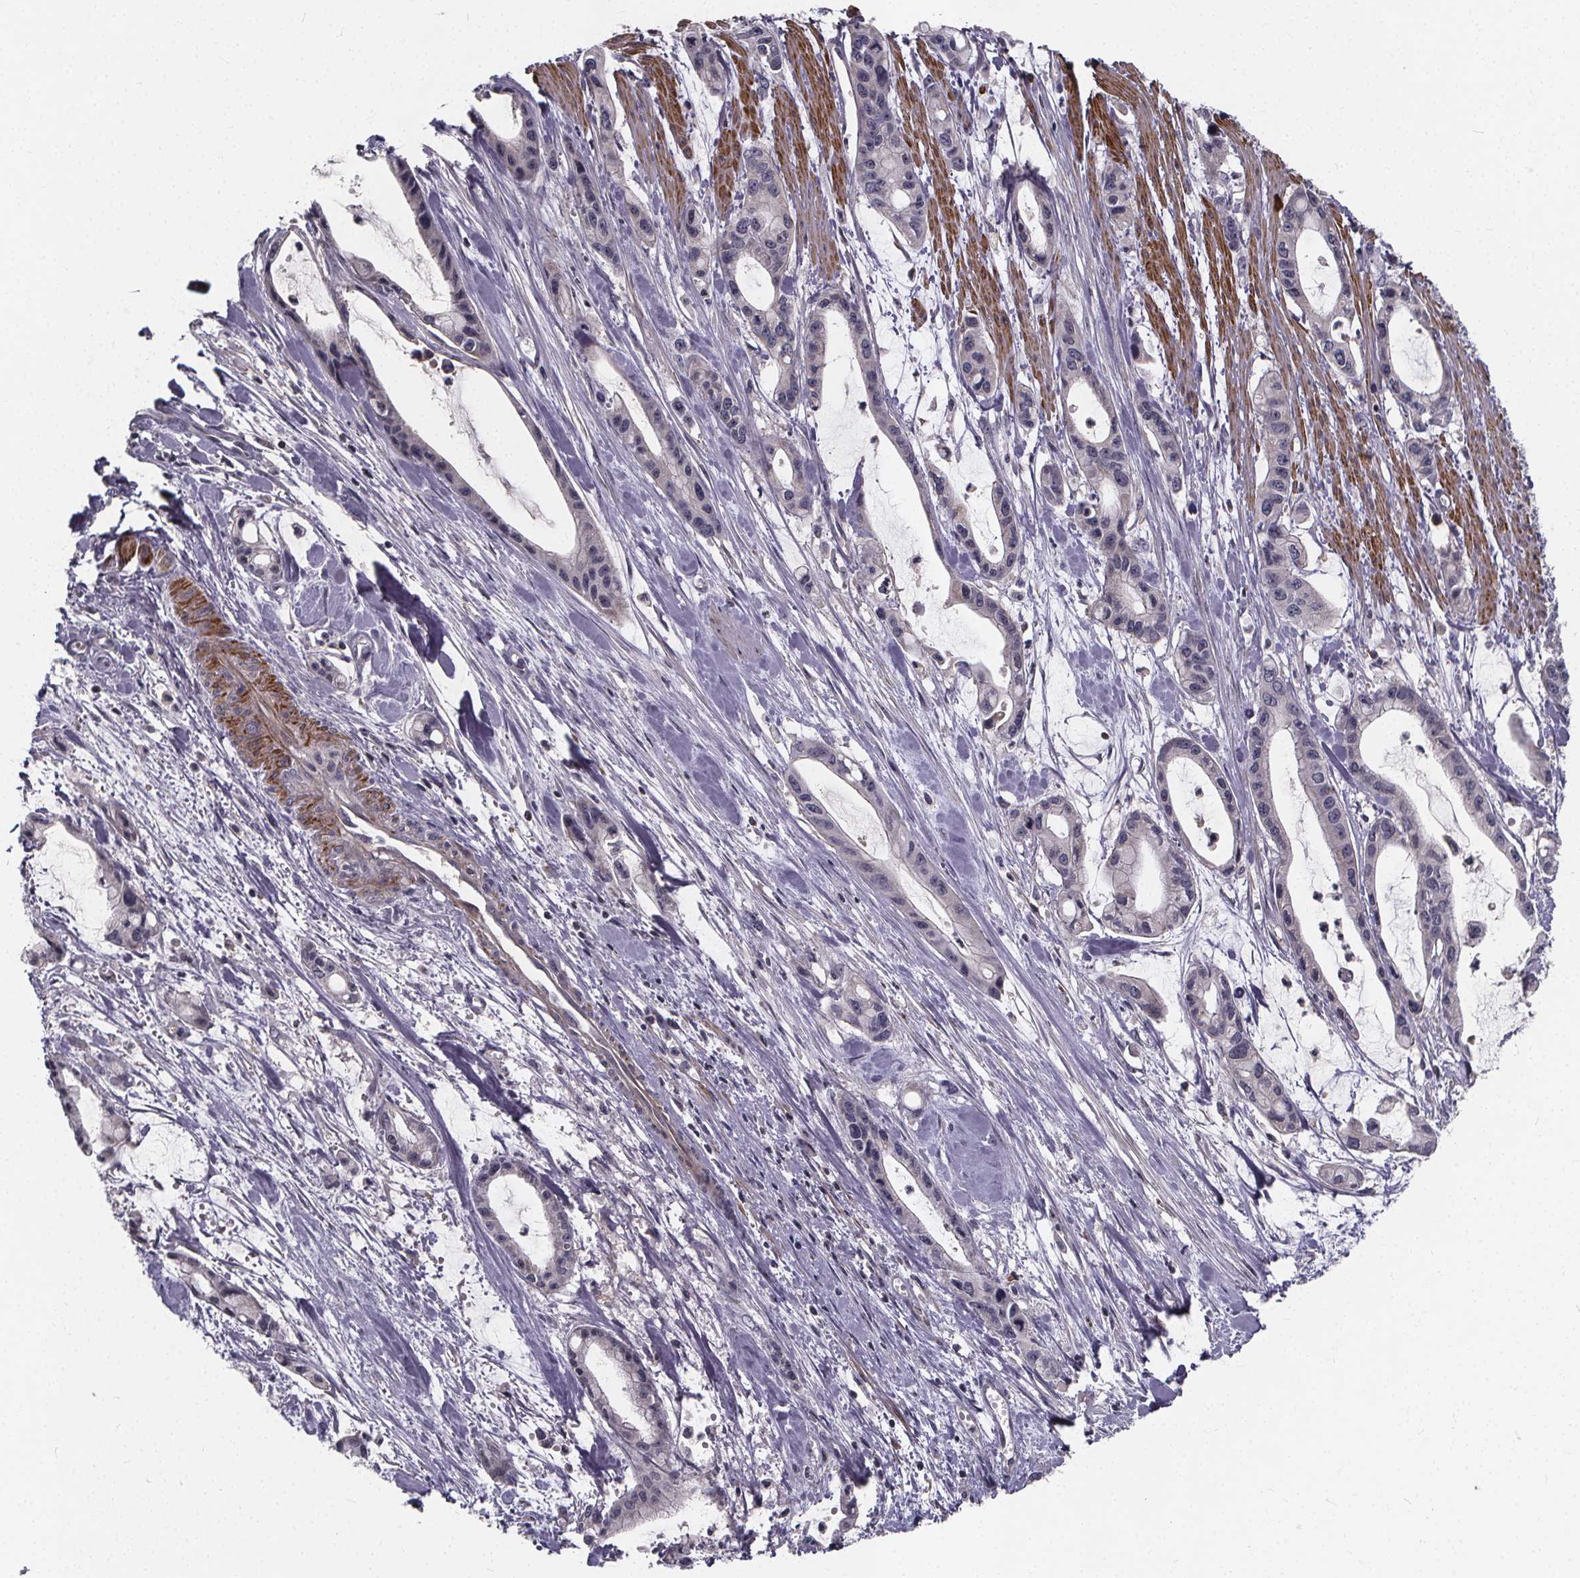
{"staining": {"intensity": "negative", "quantity": "none", "location": "none"}, "tissue": "pancreatic cancer", "cell_type": "Tumor cells", "image_type": "cancer", "snomed": [{"axis": "morphology", "description": "Adenocarcinoma, NOS"}, {"axis": "topography", "description": "Pancreas"}], "caption": "Photomicrograph shows no protein expression in tumor cells of adenocarcinoma (pancreatic) tissue.", "gene": "FBXW2", "patient": {"sex": "male", "age": 48}}